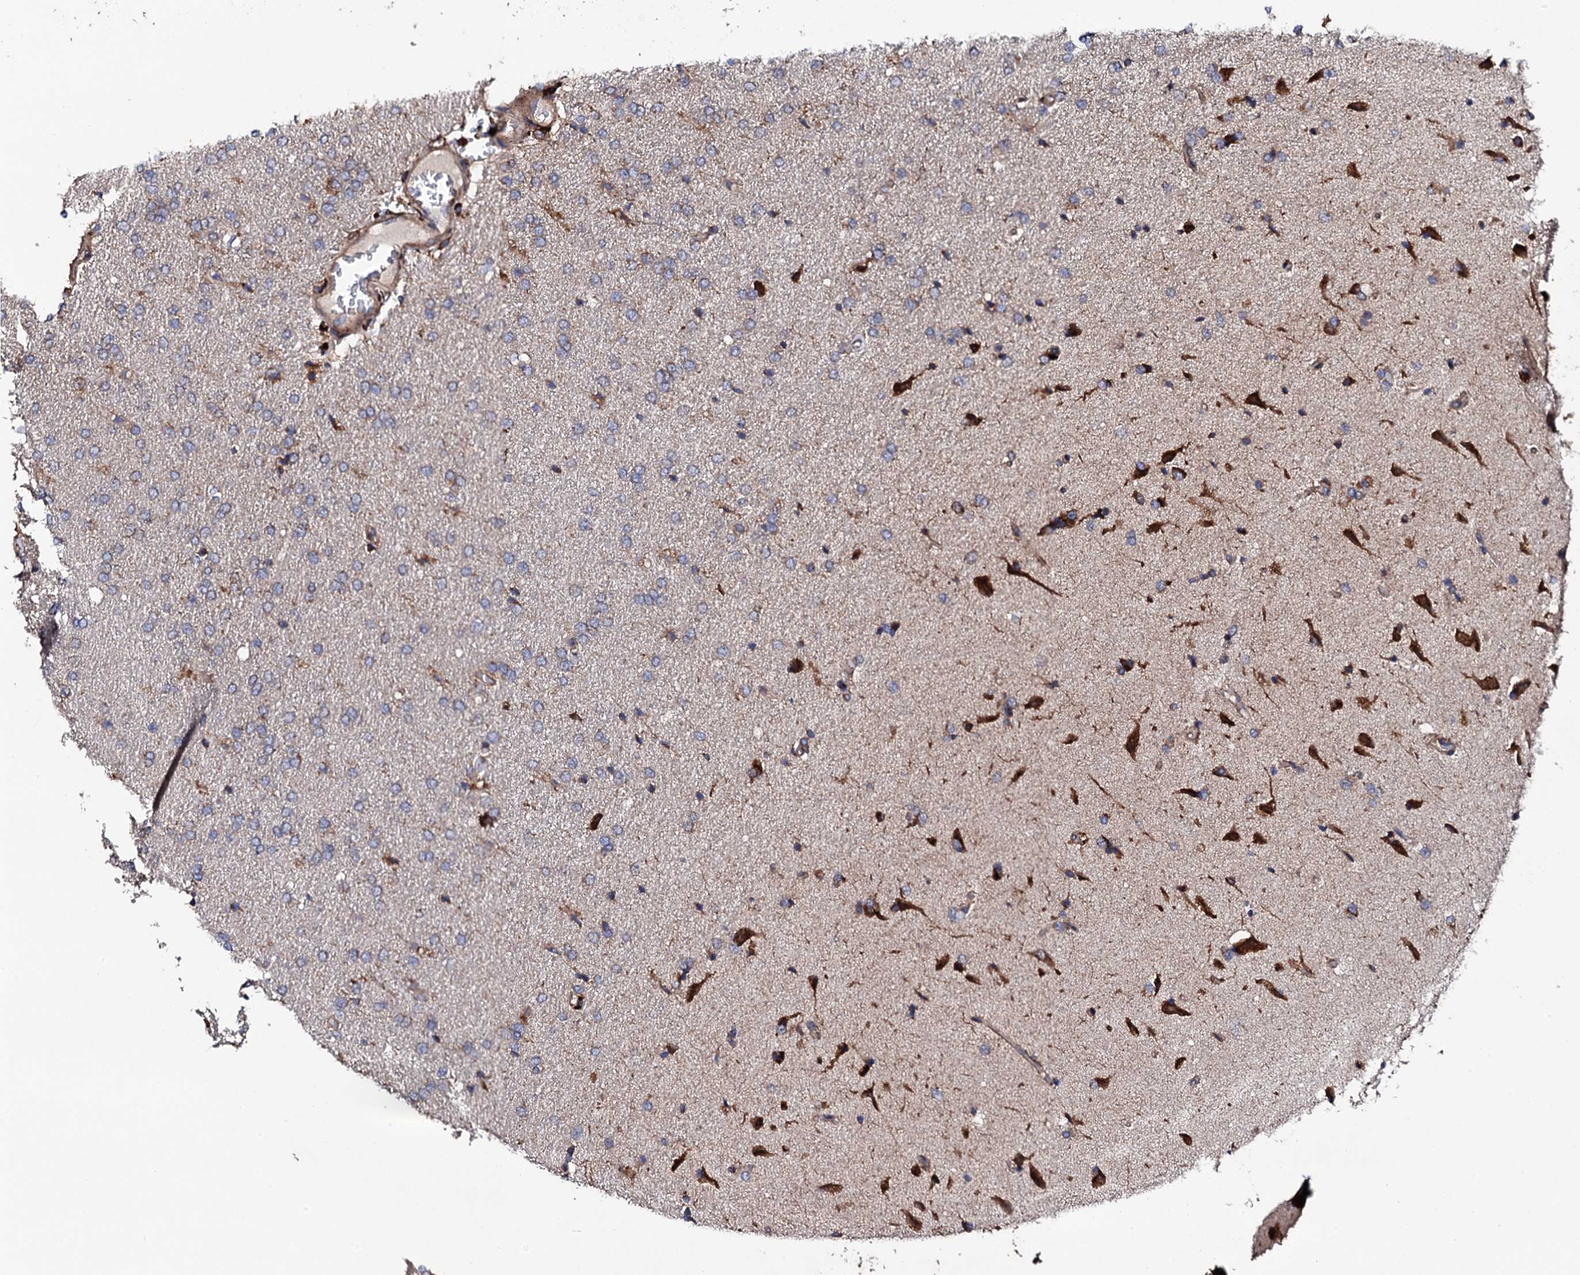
{"staining": {"intensity": "weak", "quantity": "25%-75%", "location": "cytoplasmic/membranous"}, "tissue": "glioma", "cell_type": "Tumor cells", "image_type": "cancer", "snomed": [{"axis": "morphology", "description": "Glioma, malignant, High grade"}, {"axis": "topography", "description": "Brain"}], "caption": "The image exhibits staining of malignant glioma (high-grade), revealing weak cytoplasmic/membranous protein positivity (brown color) within tumor cells.", "gene": "LIPT2", "patient": {"sex": "male", "age": 72}}